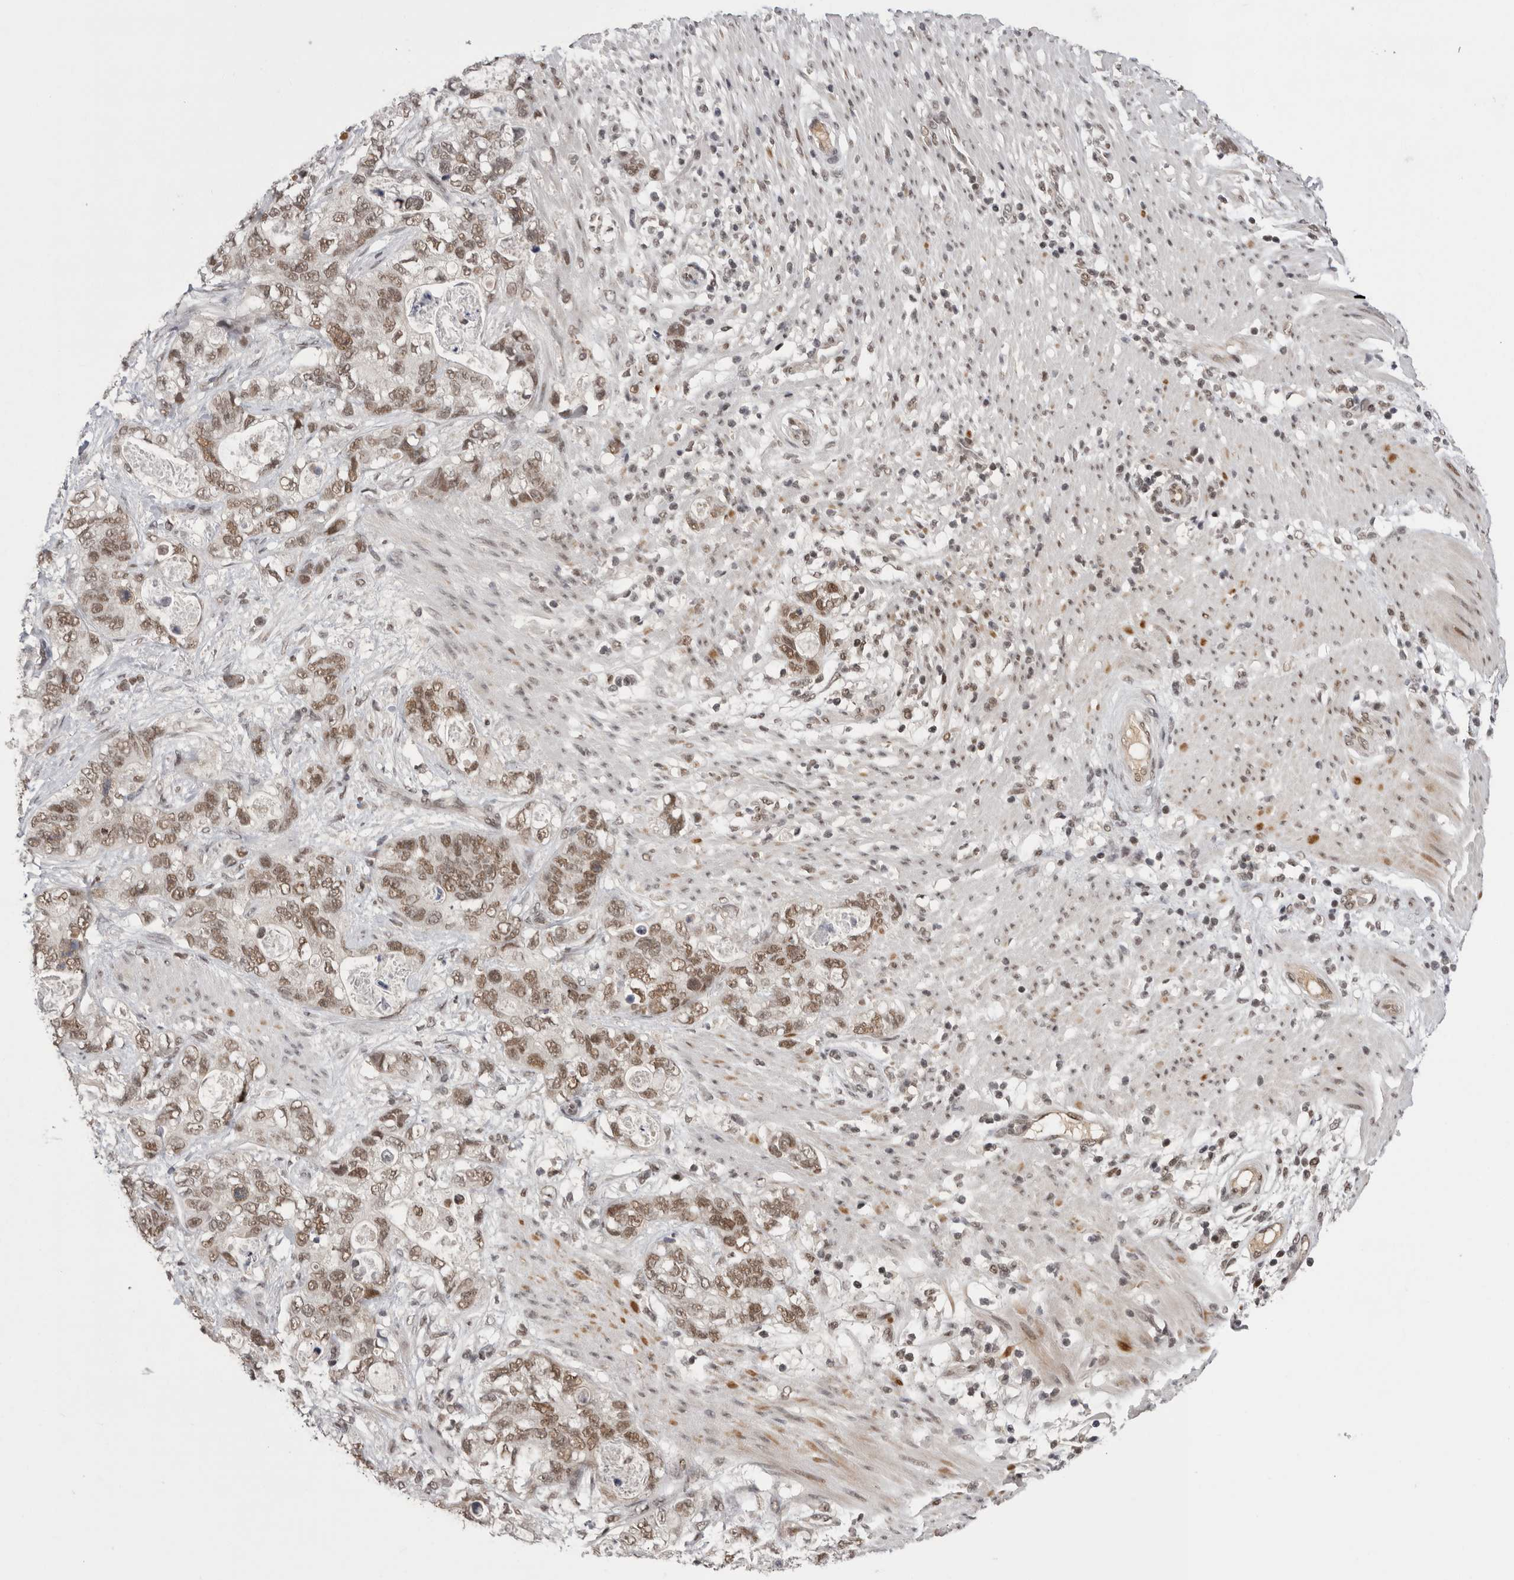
{"staining": {"intensity": "moderate", "quantity": ">75%", "location": "nuclear"}, "tissue": "stomach cancer", "cell_type": "Tumor cells", "image_type": "cancer", "snomed": [{"axis": "morphology", "description": "Normal tissue, NOS"}, {"axis": "morphology", "description": "Adenocarcinoma, NOS"}, {"axis": "topography", "description": "Stomach"}], "caption": "There is medium levels of moderate nuclear expression in tumor cells of stomach adenocarcinoma, as demonstrated by immunohistochemical staining (brown color).", "gene": "POU5F1", "patient": {"sex": "female", "age": 89}}